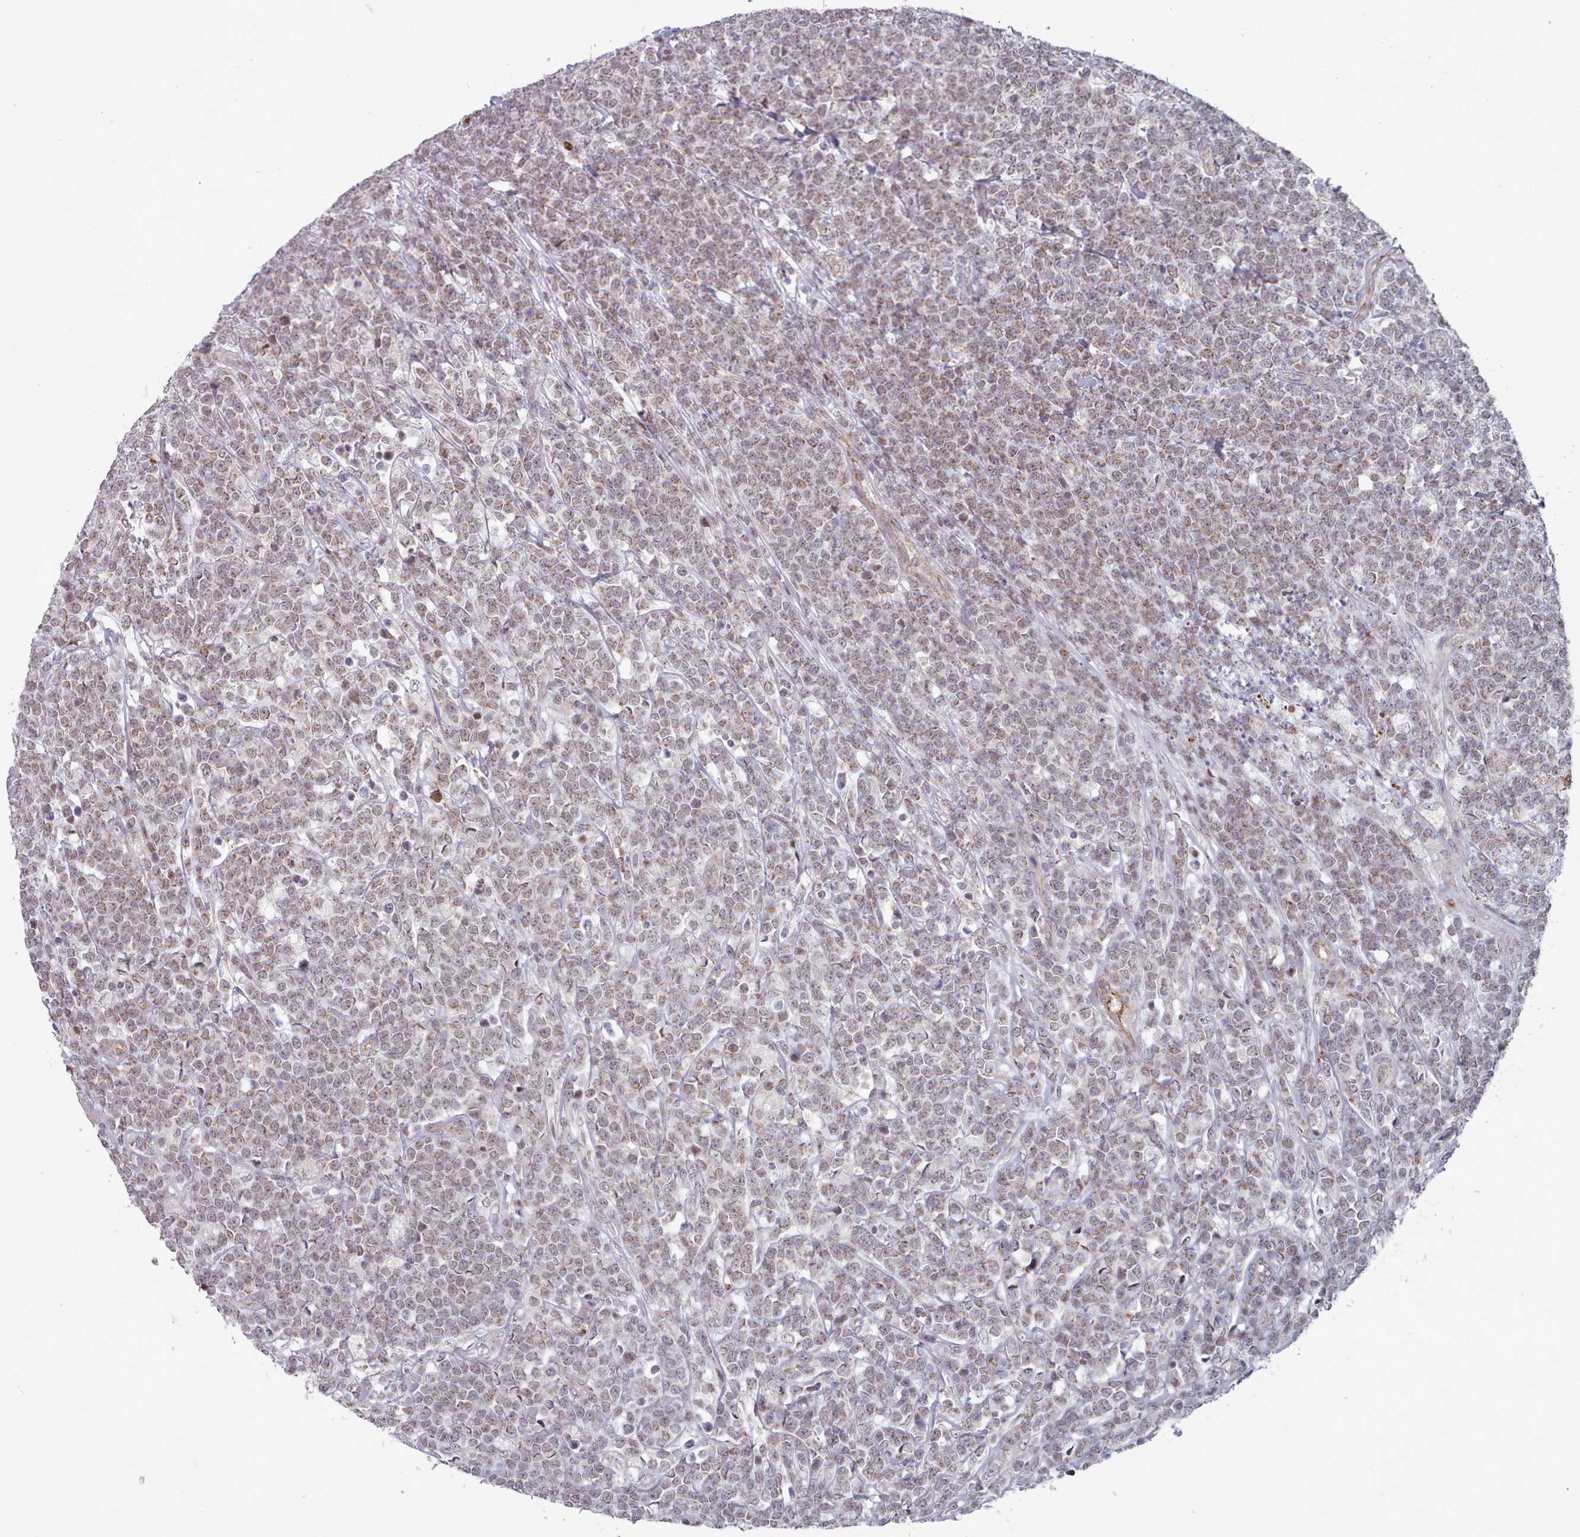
{"staining": {"intensity": "weak", "quantity": ">75%", "location": "cytoplasmic/membranous"}, "tissue": "lymphoma", "cell_type": "Tumor cells", "image_type": "cancer", "snomed": [{"axis": "morphology", "description": "Malignant lymphoma, non-Hodgkin's type, High grade"}, {"axis": "topography", "description": "Small intestine"}], "caption": "Human lymphoma stained with a protein marker displays weak staining in tumor cells.", "gene": "TRARG1", "patient": {"sex": "male", "age": 8}}